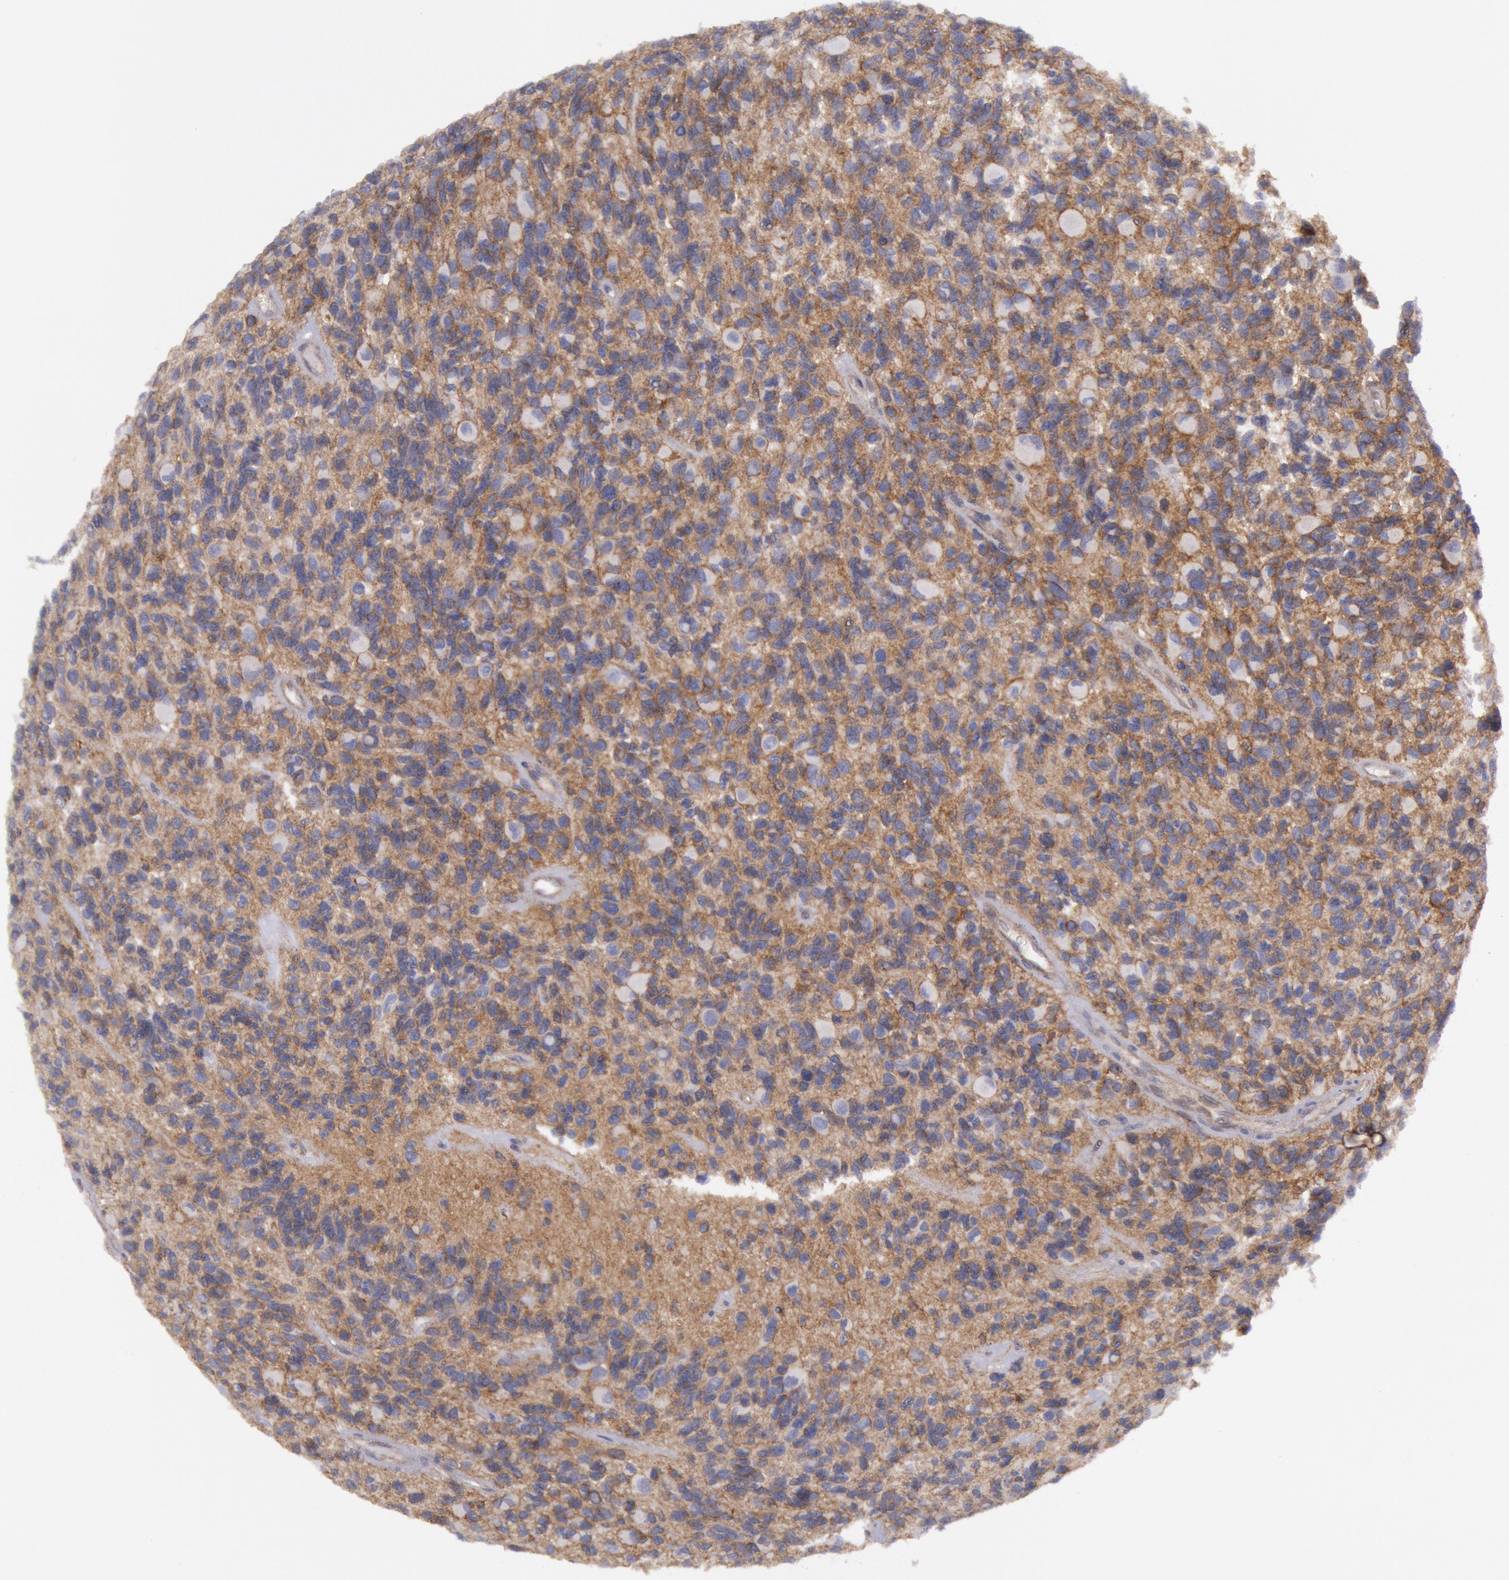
{"staining": {"intensity": "weak", "quantity": "25%-75%", "location": "cytoplasmic/membranous"}, "tissue": "glioma", "cell_type": "Tumor cells", "image_type": "cancer", "snomed": [{"axis": "morphology", "description": "Glioma, malignant, High grade"}, {"axis": "topography", "description": "Brain"}], "caption": "Protein positivity by IHC shows weak cytoplasmic/membranous expression in approximately 25%-75% of tumor cells in glioma.", "gene": "STX4", "patient": {"sex": "male", "age": 77}}